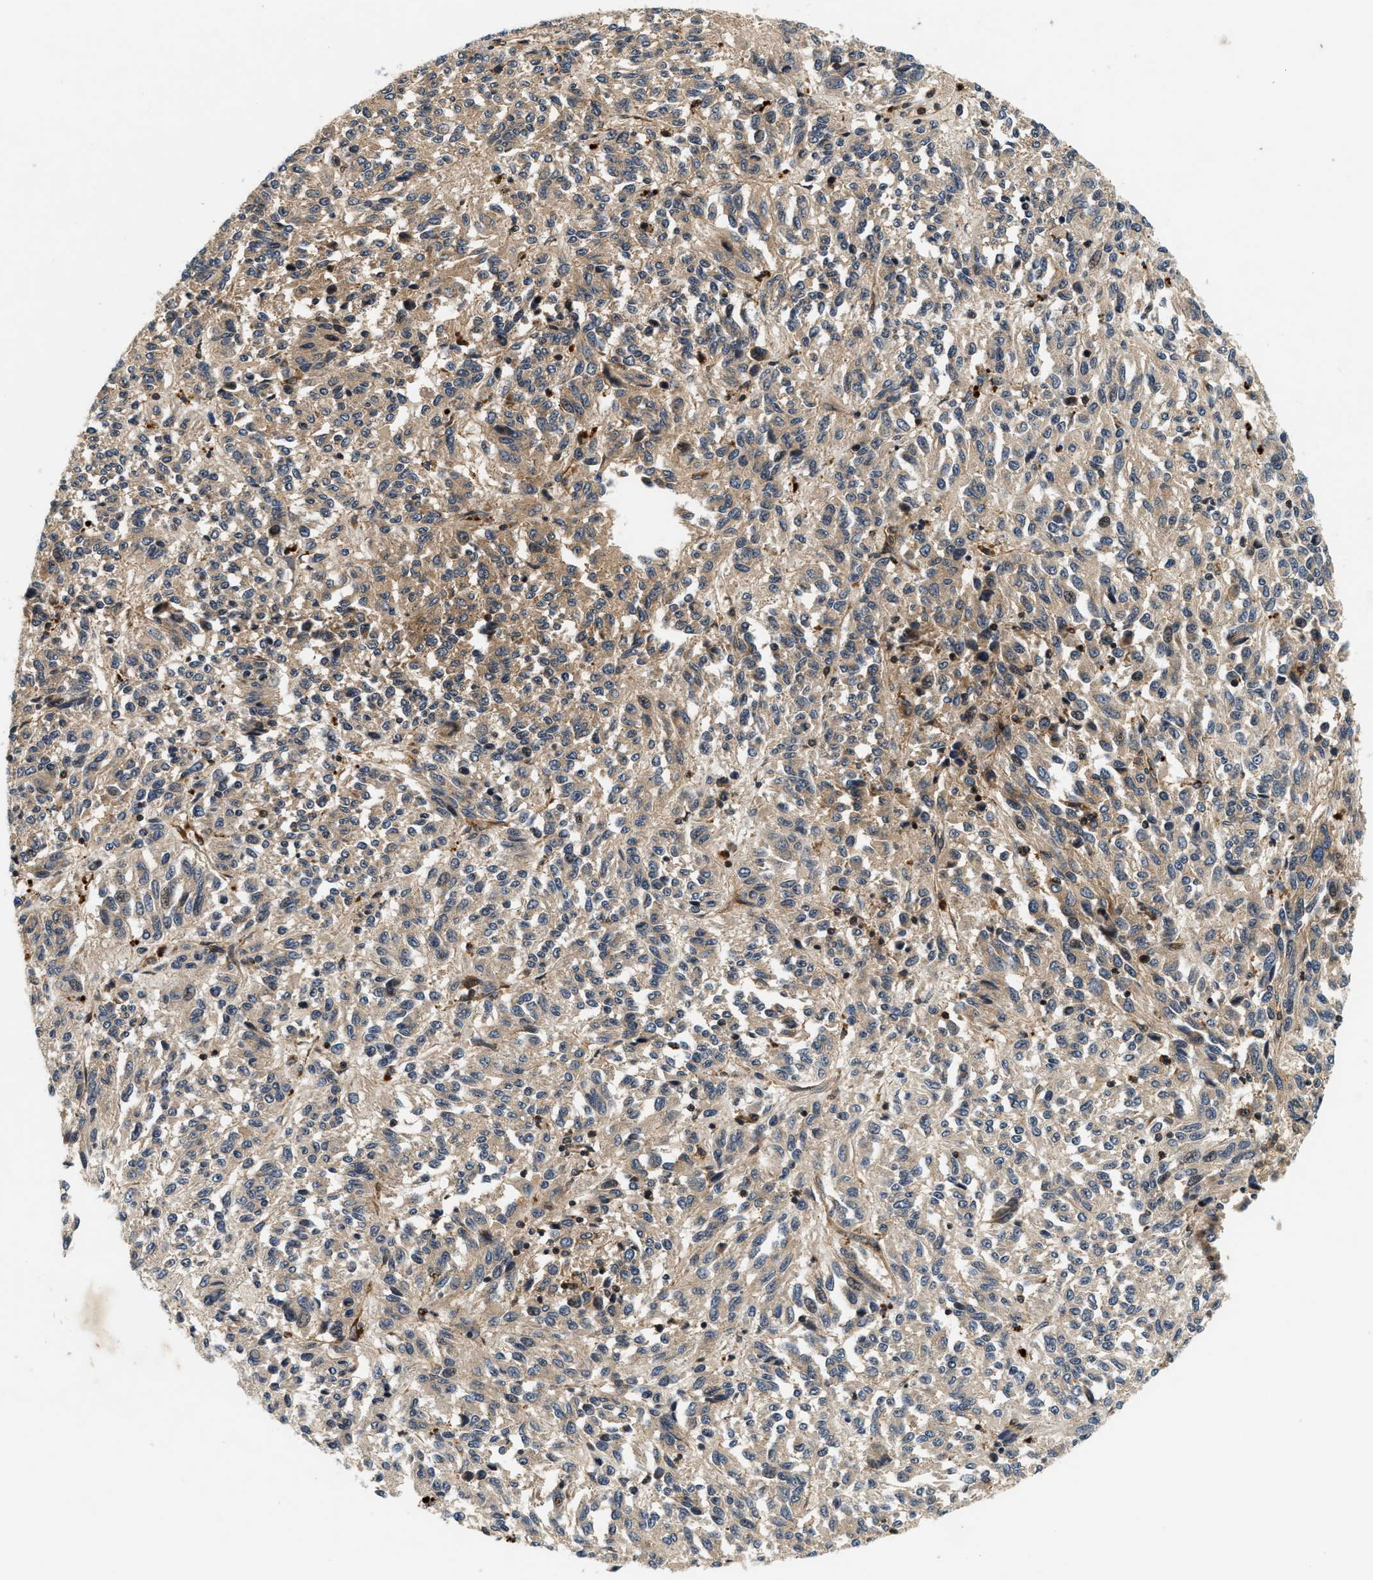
{"staining": {"intensity": "moderate", "quantity": ">75%", "location": "cytoplasmic/membranous"}, "tissue": "melanoma", "cell_type": "Tumor cells", "image_type": "cancer", "snomed": [{"axis": "morphology", "description": "Malignant melanoma, Metastatic site"}, {"axis": "topography", "description": "Lung"}], "caption": "Protein analysis of melanoma tissue displays moderate cytoplasmic/membranous positivity in approximately >75% of tumor cells. Ihc stains the protein in brown and the nuclei are stained blue.", "gene": "SAMD9", "patient": {"sex": "male", "age": 64}}